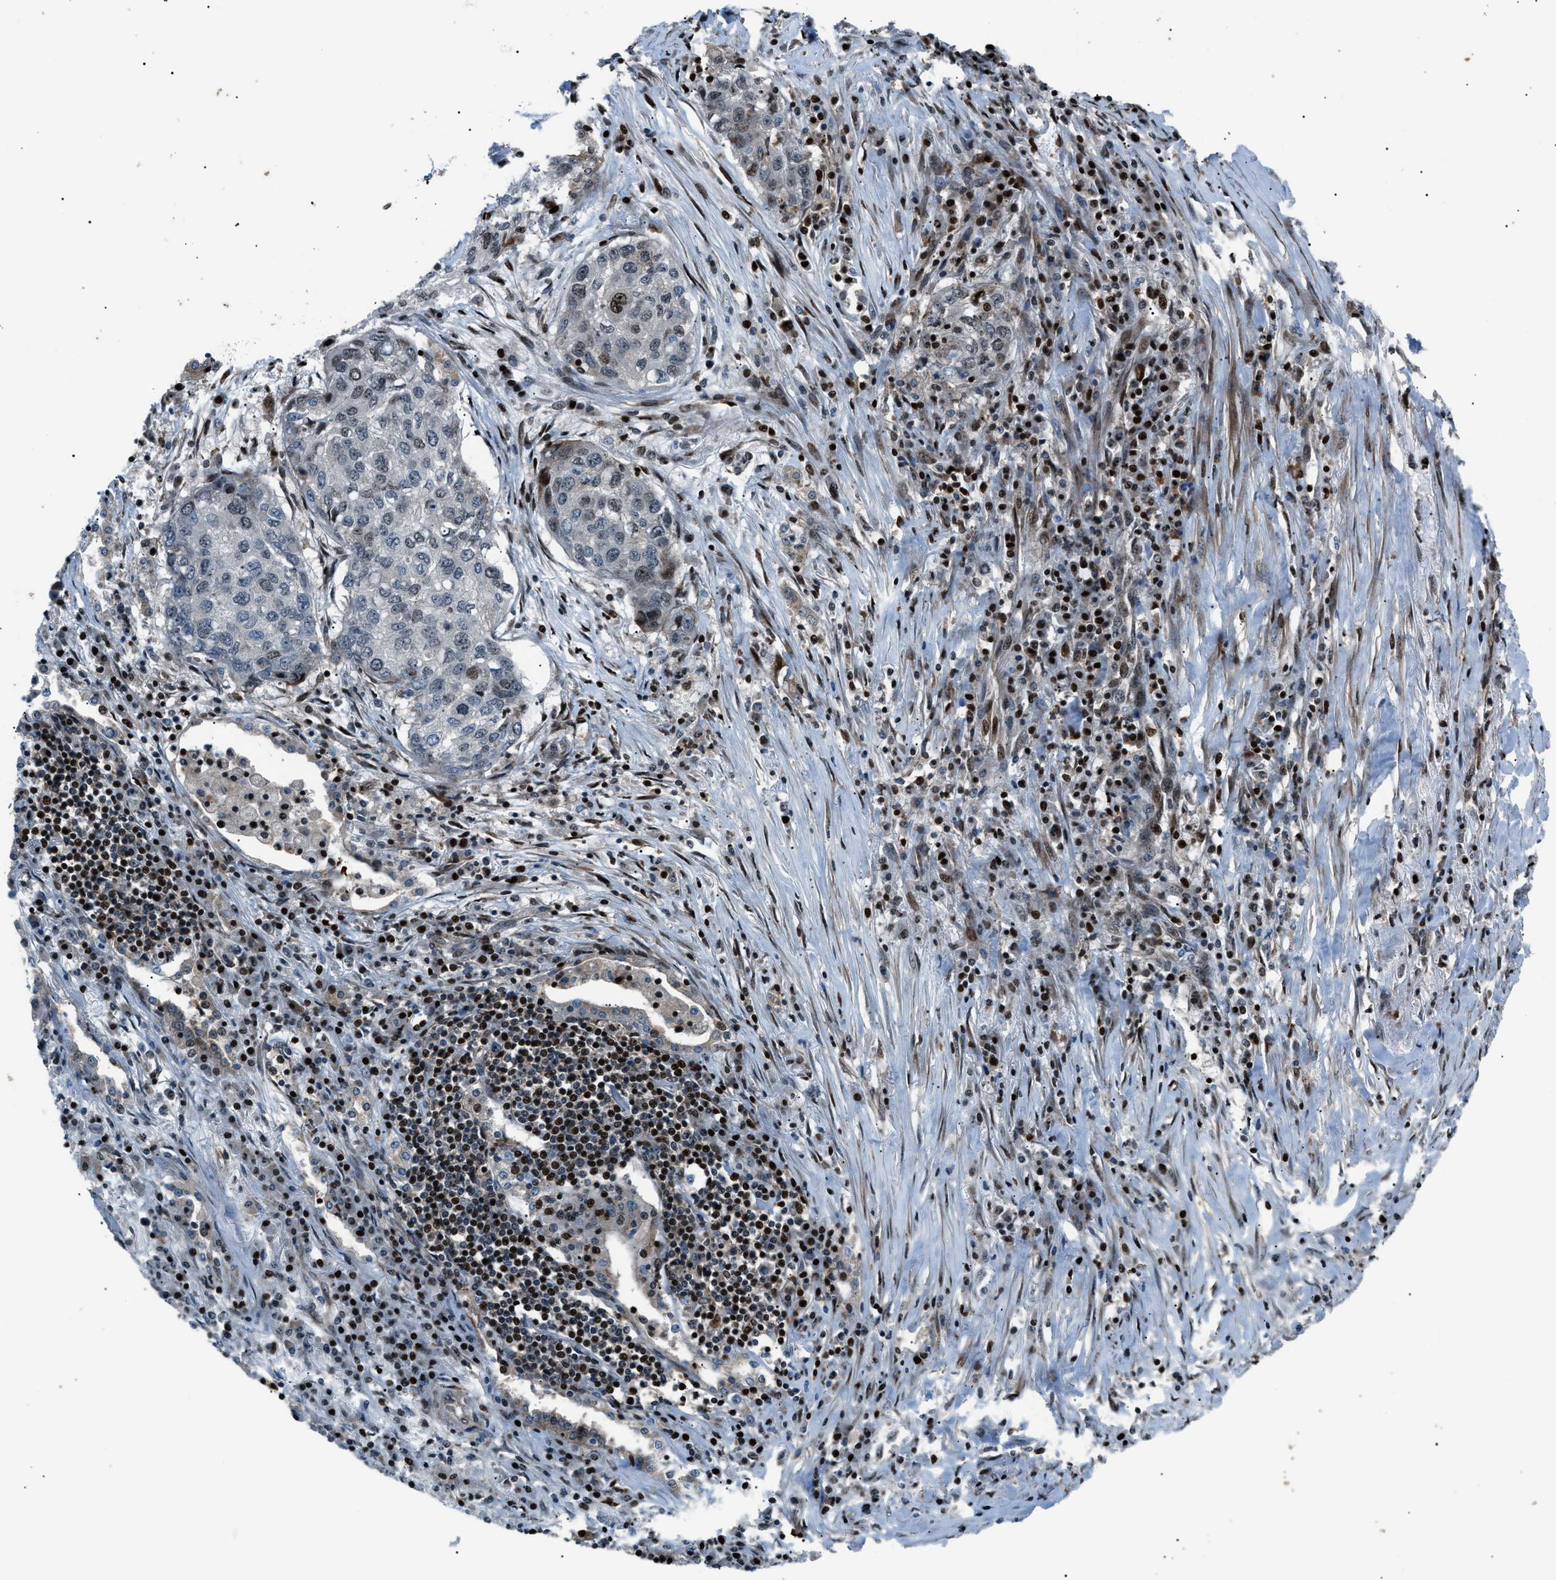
{"staining": {"intensity": "moderate", "quantity": "<25%", "location": "nuclear"}, "tissue": "lung cancer", "cell_type": "Tumor cells", "image_type": "cancer", "snomed": [{"axis": "morphology", "description": "Squamous cell carcinoma, NOS"}, {"axis": "topography", "description": "Lung"}], "caption": "High-magnification brightfield microscopy of lung cancer (squamous cell carcinoma) stained with DAB (brown) and counterstained with hematoxylin (blue). tumor cells exhibit moderate nuclear expression is identified in about<25% of cells.", "gene": "PRKX", "patient": {"sex": "female", "age": 63}}